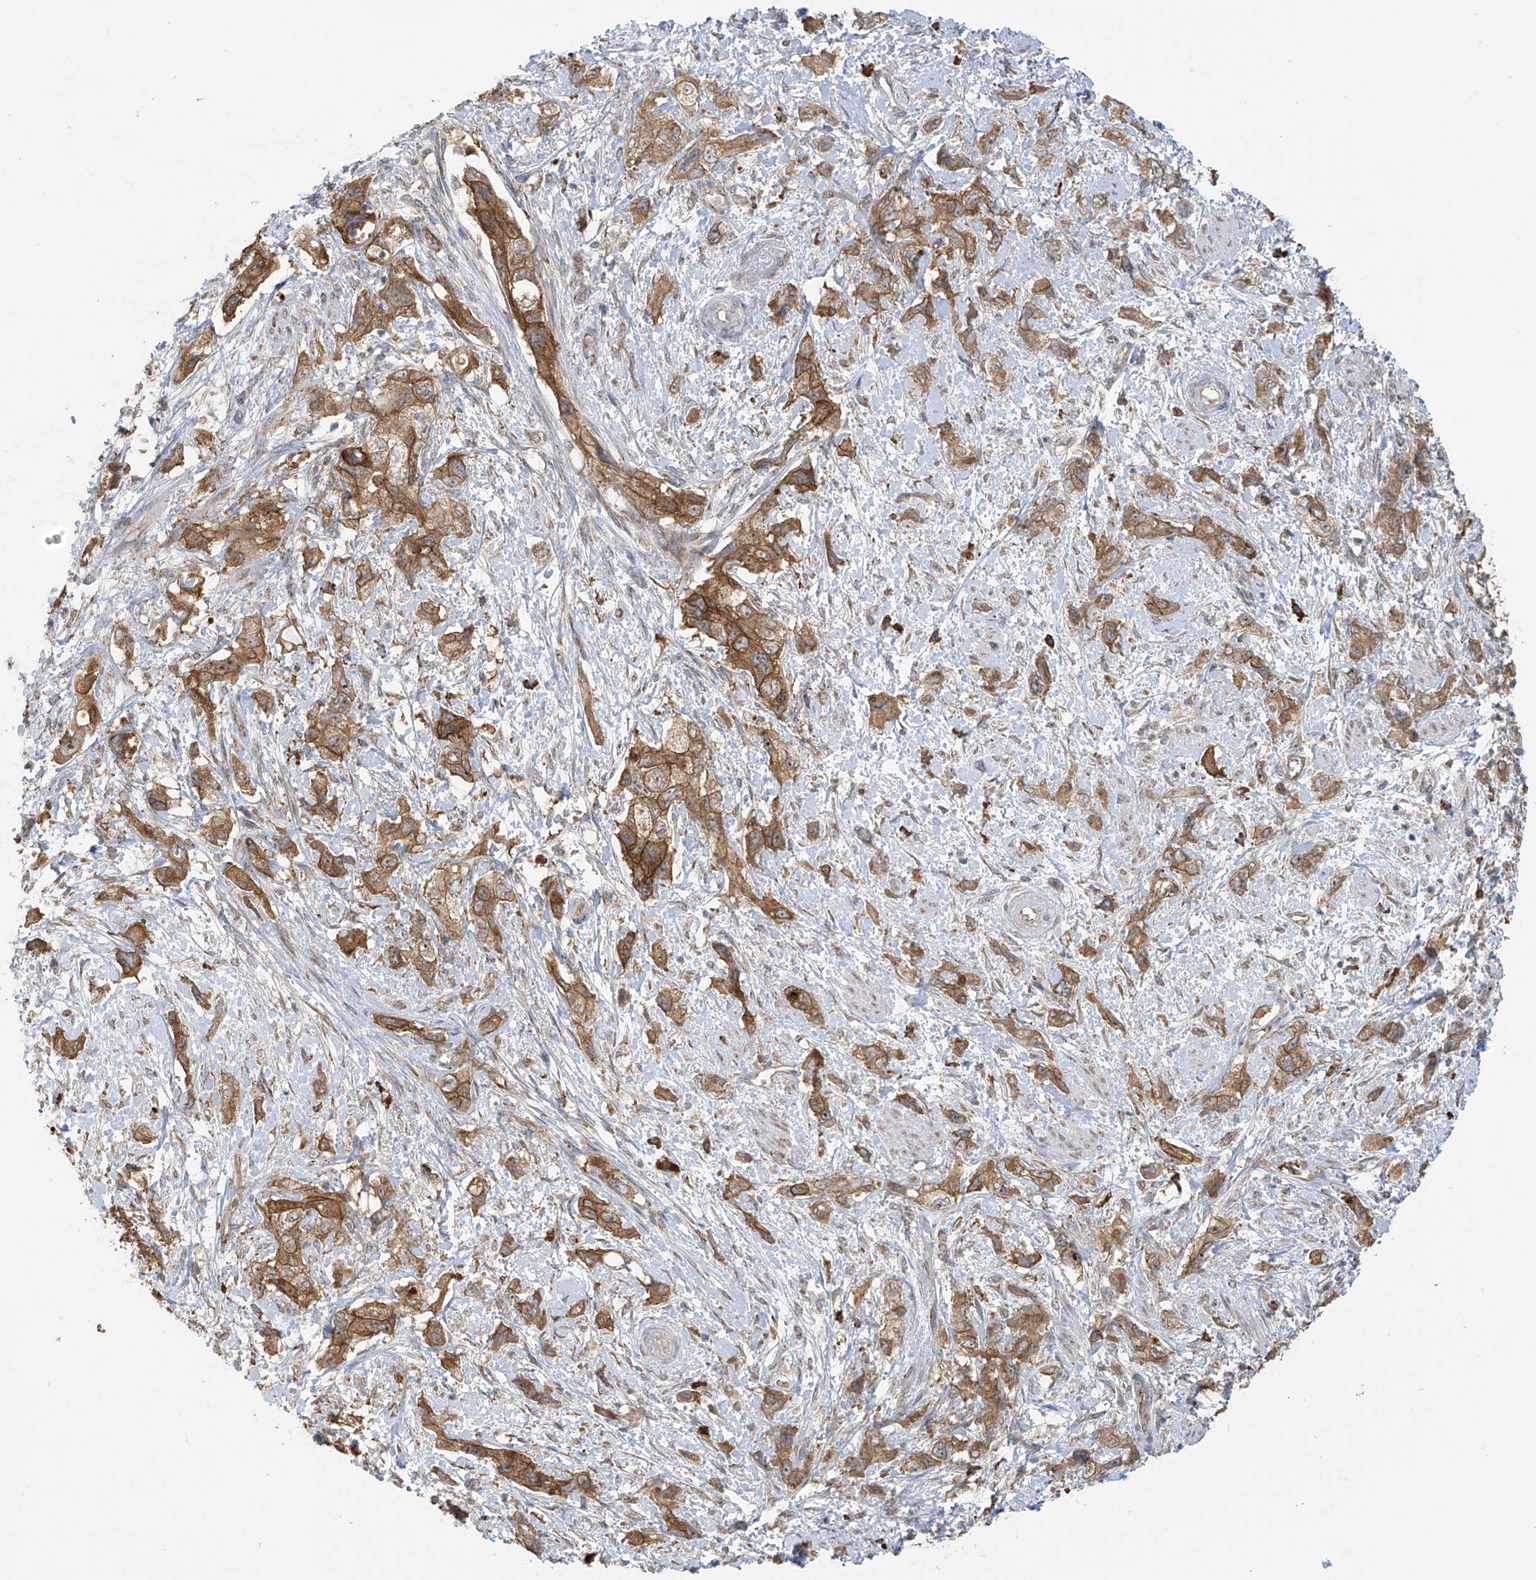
{"staining": {"intensity": "strong", "quantity": "25%-75%", "location": "cytoplasmic/membranous"}, "tissue": "pancreatic cancer", "cell_type": "Tumor cells", "image_type": "cancer", "snomed": [{"axis": "morphology", "description": "Adenocarcinoma, NOS"}, {"axis": "topography", "description": "Pancreas"}], "caption": "DAB immunohistochemical staining of pancreatic cancer (adenocarcinoma) exhibits strong cytoplasmic/membranous protein positivity in about 25%-75% of tumor cells.", "gene": "KIAA1522", "patient": {"sex": "female", "age": 73}}